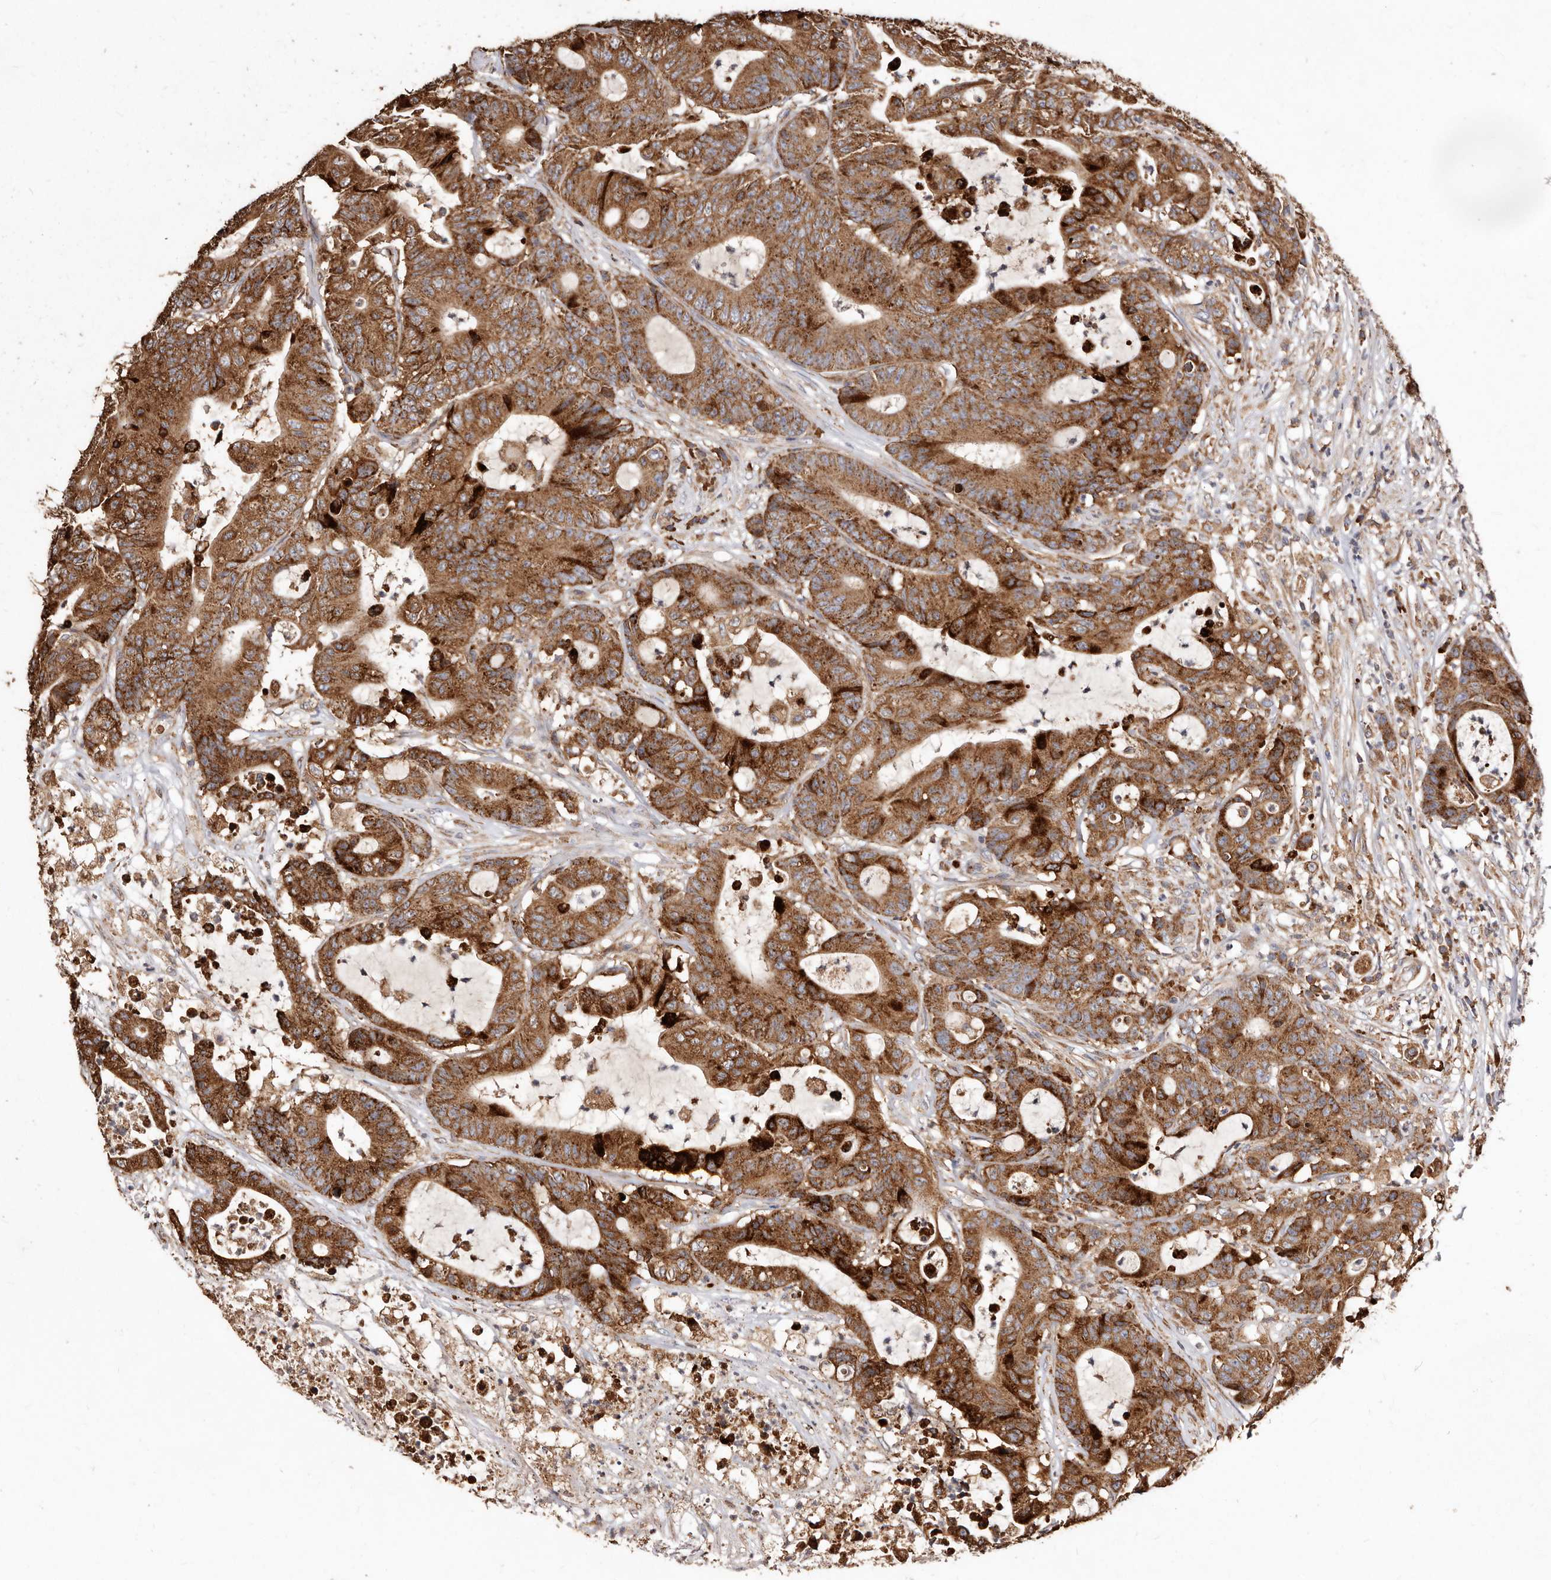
{"staining": {"intensity": "moderate", "quantity": ">75%", "location": "cytoplasmic/membranous"}, "tissue": "colorectal cancer", "cell_type": "Tumor cells", "image_type": "cancer", "snomed": [{"axis": "morphology", "description": "Adenocarcinoma, NOS"}, {"axis": "topography", "description": "Colon"}], "caption": "About >75% of tumor cells in human colorectal cancer demonstrate moderate cytoplasmic/membranous protein expression as visualized by brown immunohistochemical staining.", "gene": "STEAP2", "patient": {"sex": "female", "age": 84}}